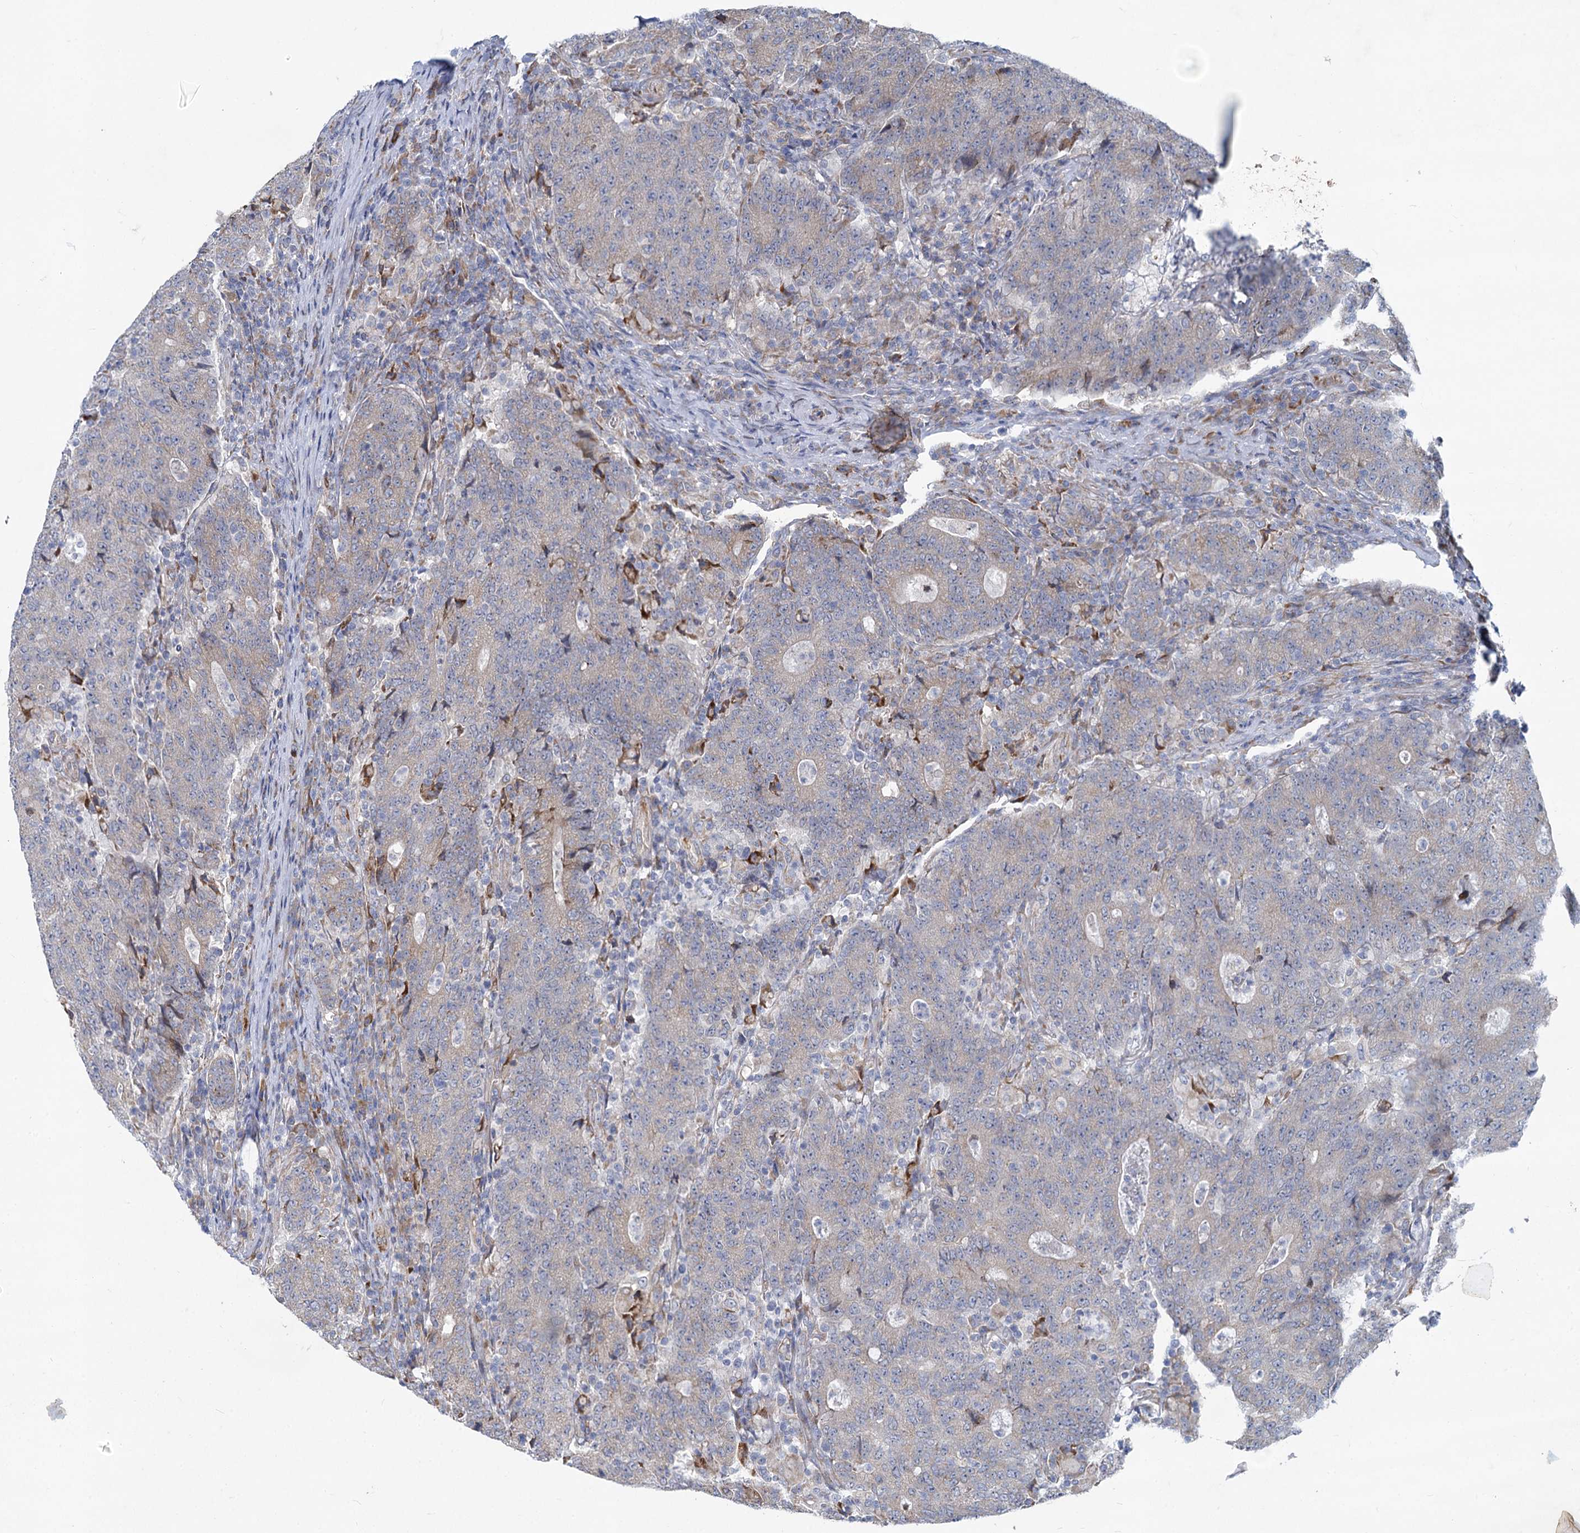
{"staining": {"intensity": "negative", "quantity": "none", "location": "none"}, "tissue": "colorectal cancer", "cell_type": "Tumor cells", "image_type": "cancer", "snomed": [{"axis": "morphology", "description": "Adenocarcinoma, NOS"}, {"axis": "topography", "description": "Colon"}], "caption": "Immunohistochemistry micrograph of neoplastic tissue: human colorectal cancer stained with DAB exhibits no significant protein positivity in tumor cells.", "gene": "PRSS35", "patient": {"sex": "female", "age": 75}}